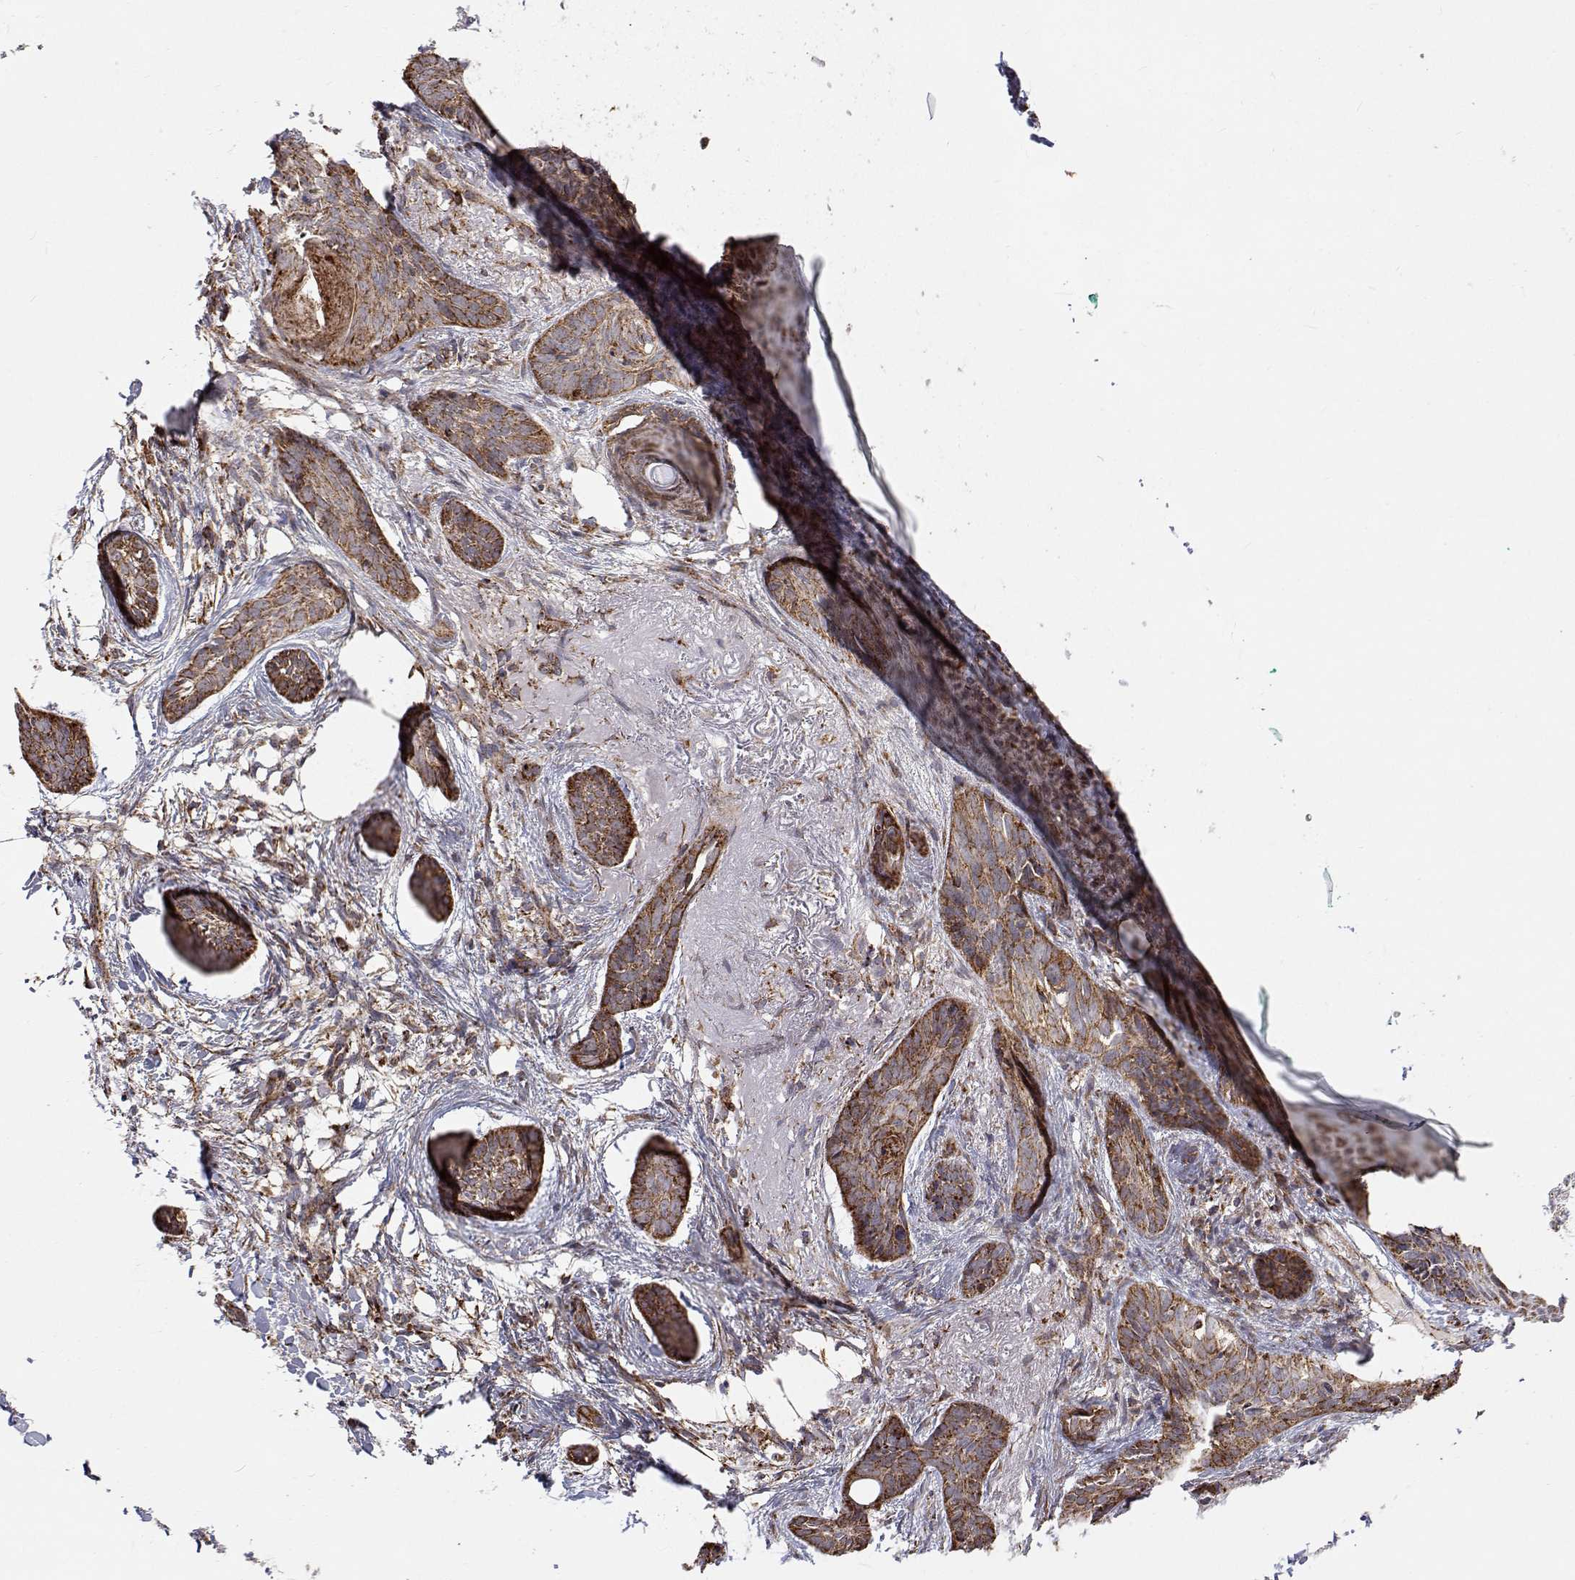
{"staining": {"intensity": "moderate", "quantity": ">75%", "location": "cytoplasmic/membranous"}, "tissue": "skin cancer", "cell_type": "Tumor cells", "image_type": "cancer", "snomed": [{"axis": "morphology", "description": "Basal cell carcinoma"}, {"axis": "topography", "description": "Skin"}], "caption": "Protein expression analysis of human basal cell carcinoma (skin) reveals moderate cytoplasmic/membranous staining in about >75% of tumor cells. (Brightfield microscopy of DAB IHC at high magnification).", "gene": "SPICE1", "patient": {"sex": "female", "age": 78}}